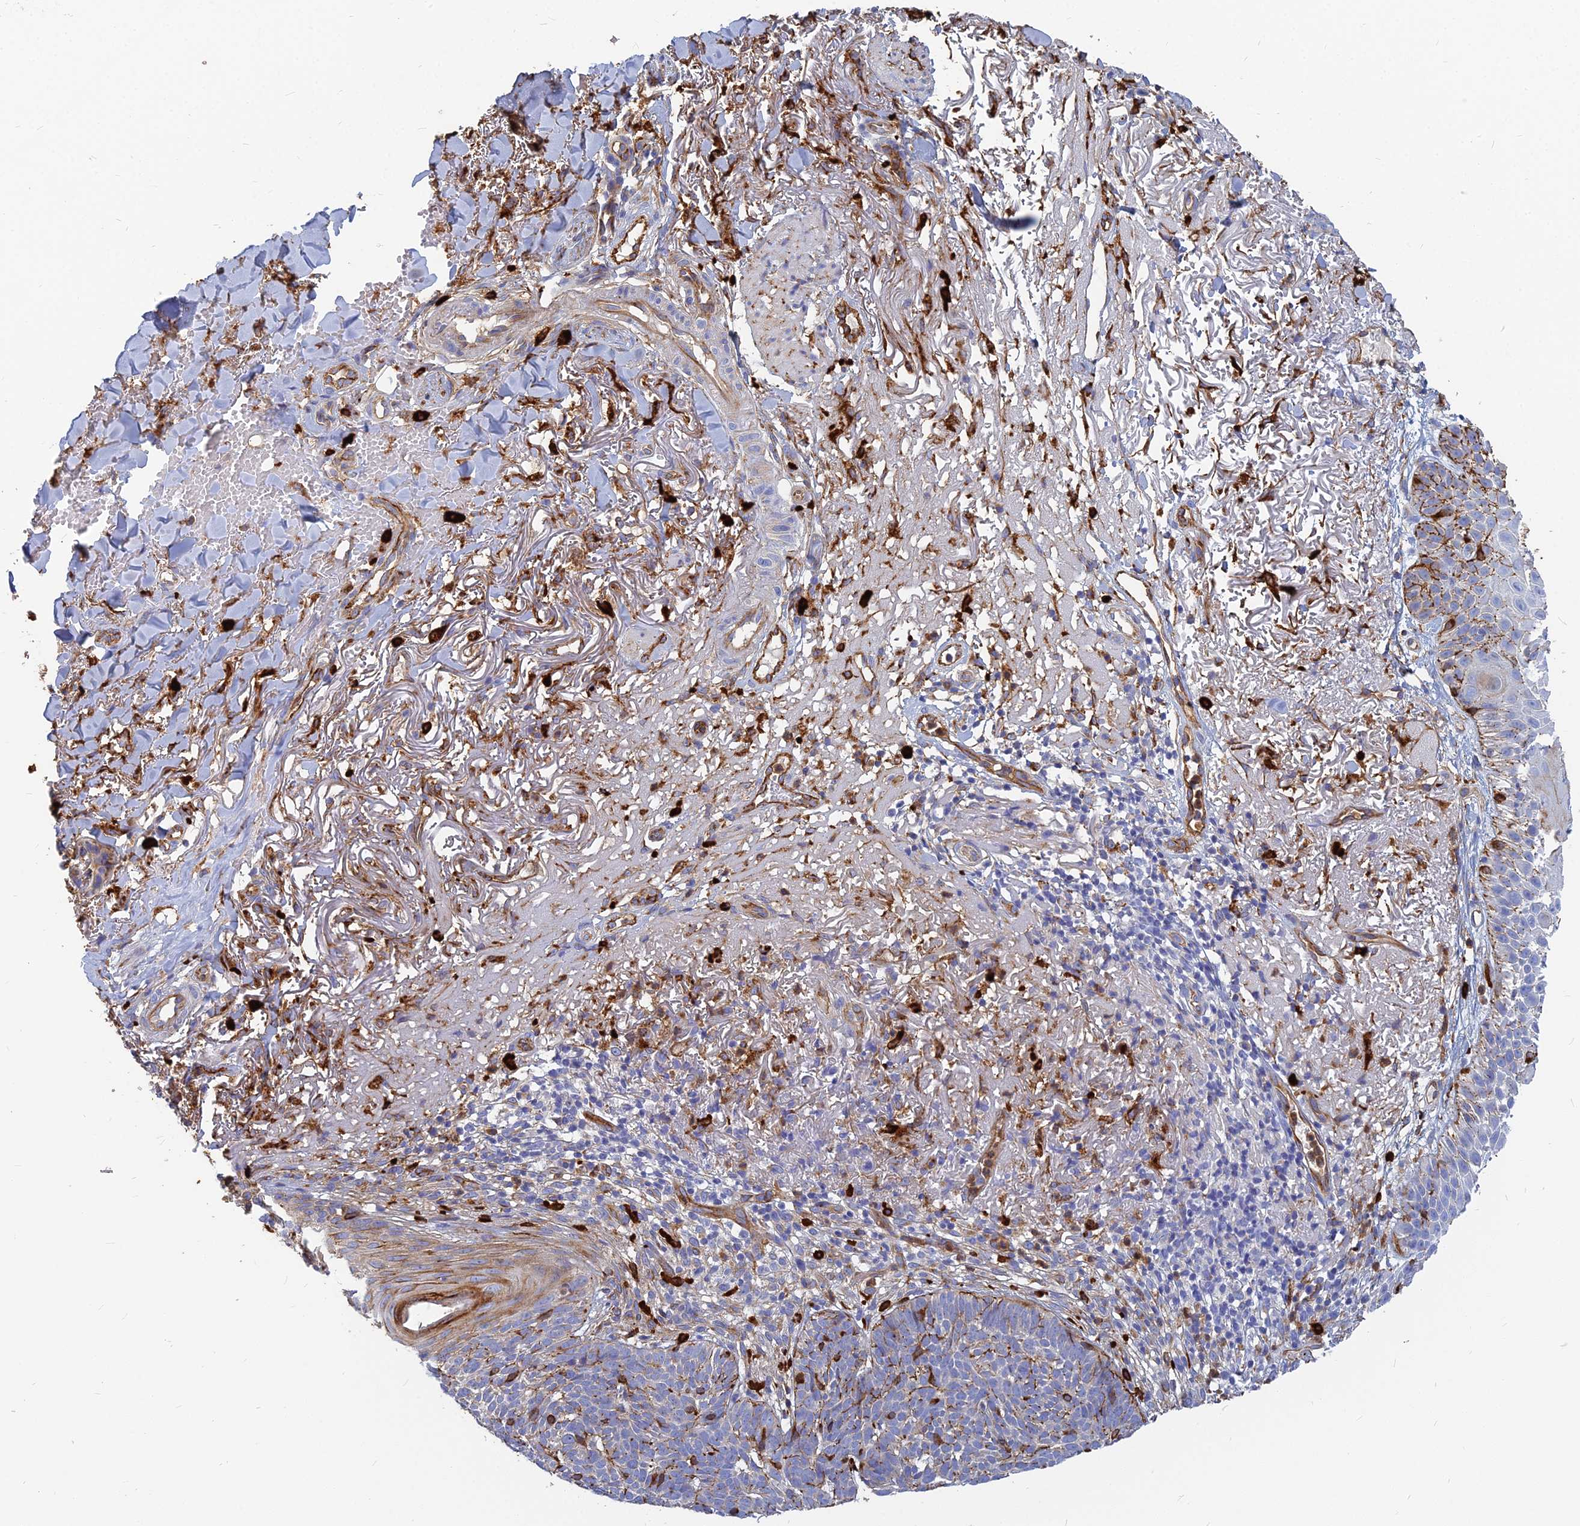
{"staining": {"intensity": "negative", "quantity": "none", "location": "none"}, "tissue": "skin cancer", "cell_type": "Tumor cells", "image_type": "cancer", "snomed": [{"axis": "morphology", "description": "Basal cell carcinoma"}, {"axis": "topography", "description": "Skin"}], "caption": "Tumor cells are negative for brown protein staining in skin basal cell carcinoma.", "gene": "VAT1", "patient": {"sex": "female", "age": 78}}